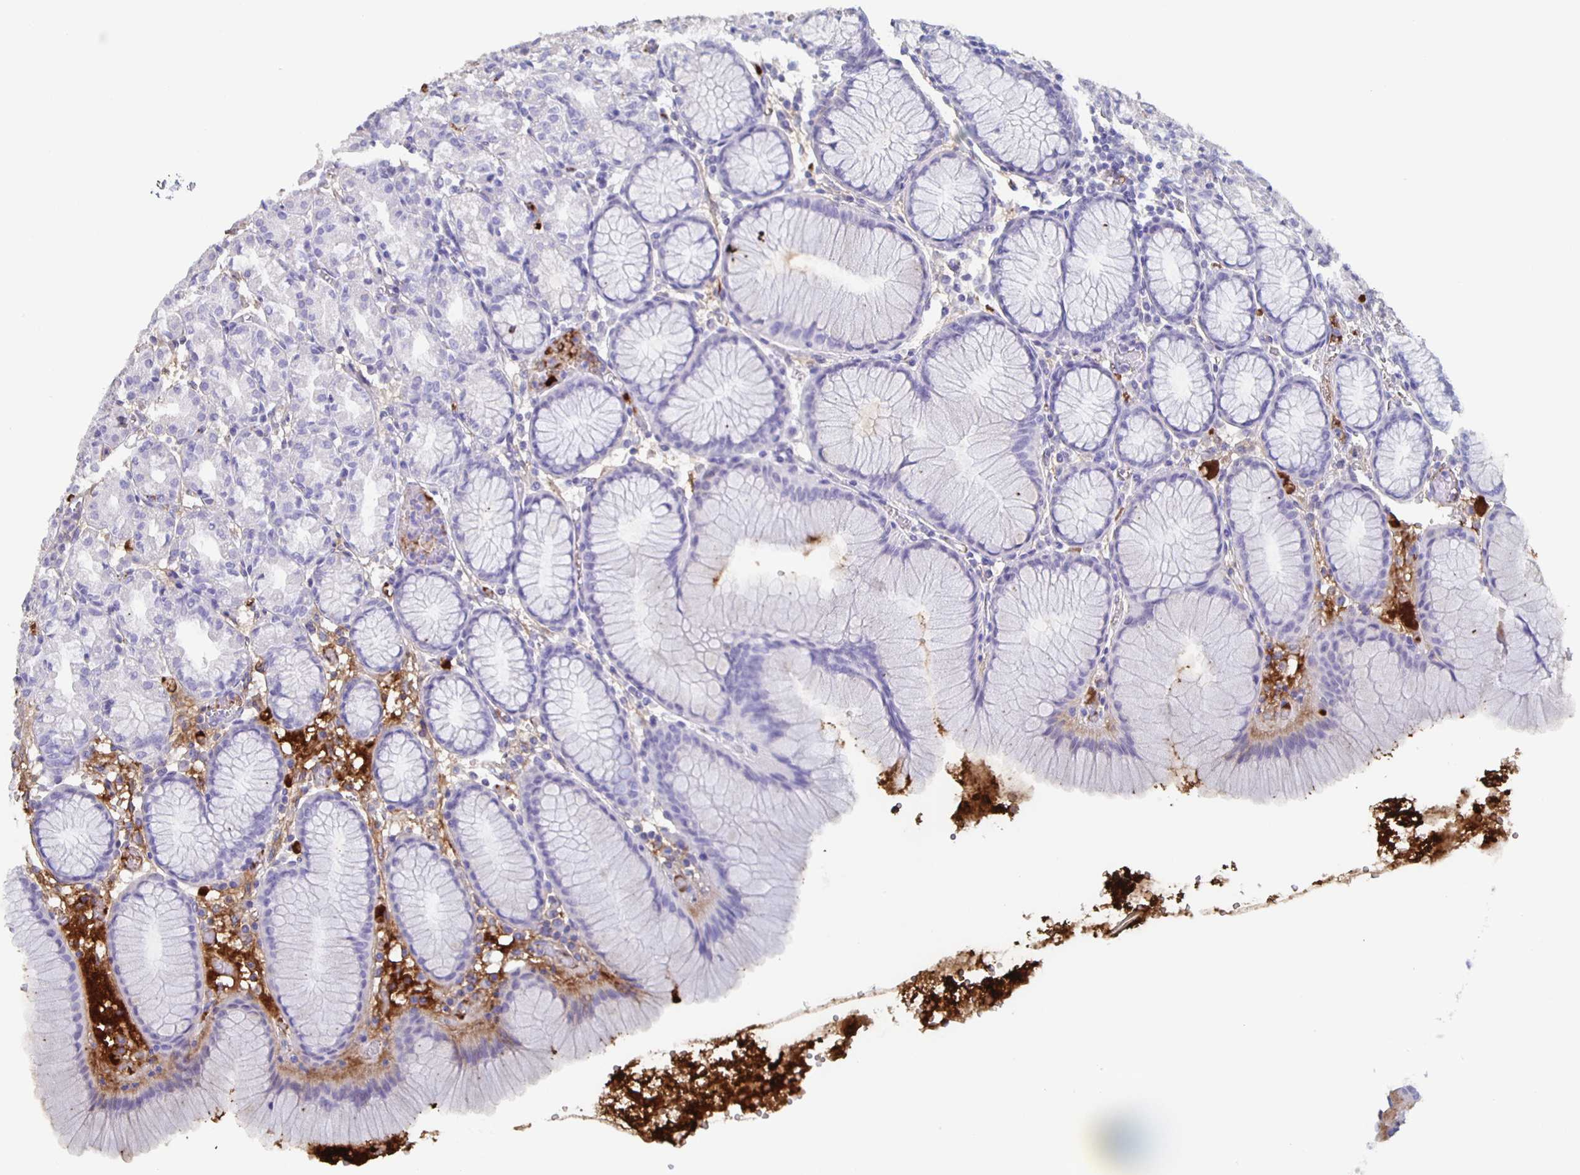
{"staining": {"intensity": "negative", "quantity": "none", "location": "none"}, "tissue": "stomach", "cell_type": "Glandular cells", "image_type": "normal", "snomed": [{"axis": "morphology", "description": "Normal tissue, NOS"}, {"axis": "topography", "description": "Stomach"}], "caption": "The immunohistochemistry histopathology image has no significant expression in glandular cells of stomach.", "gene": "FGA", "patient": {"sex": "female", "age": 57}}